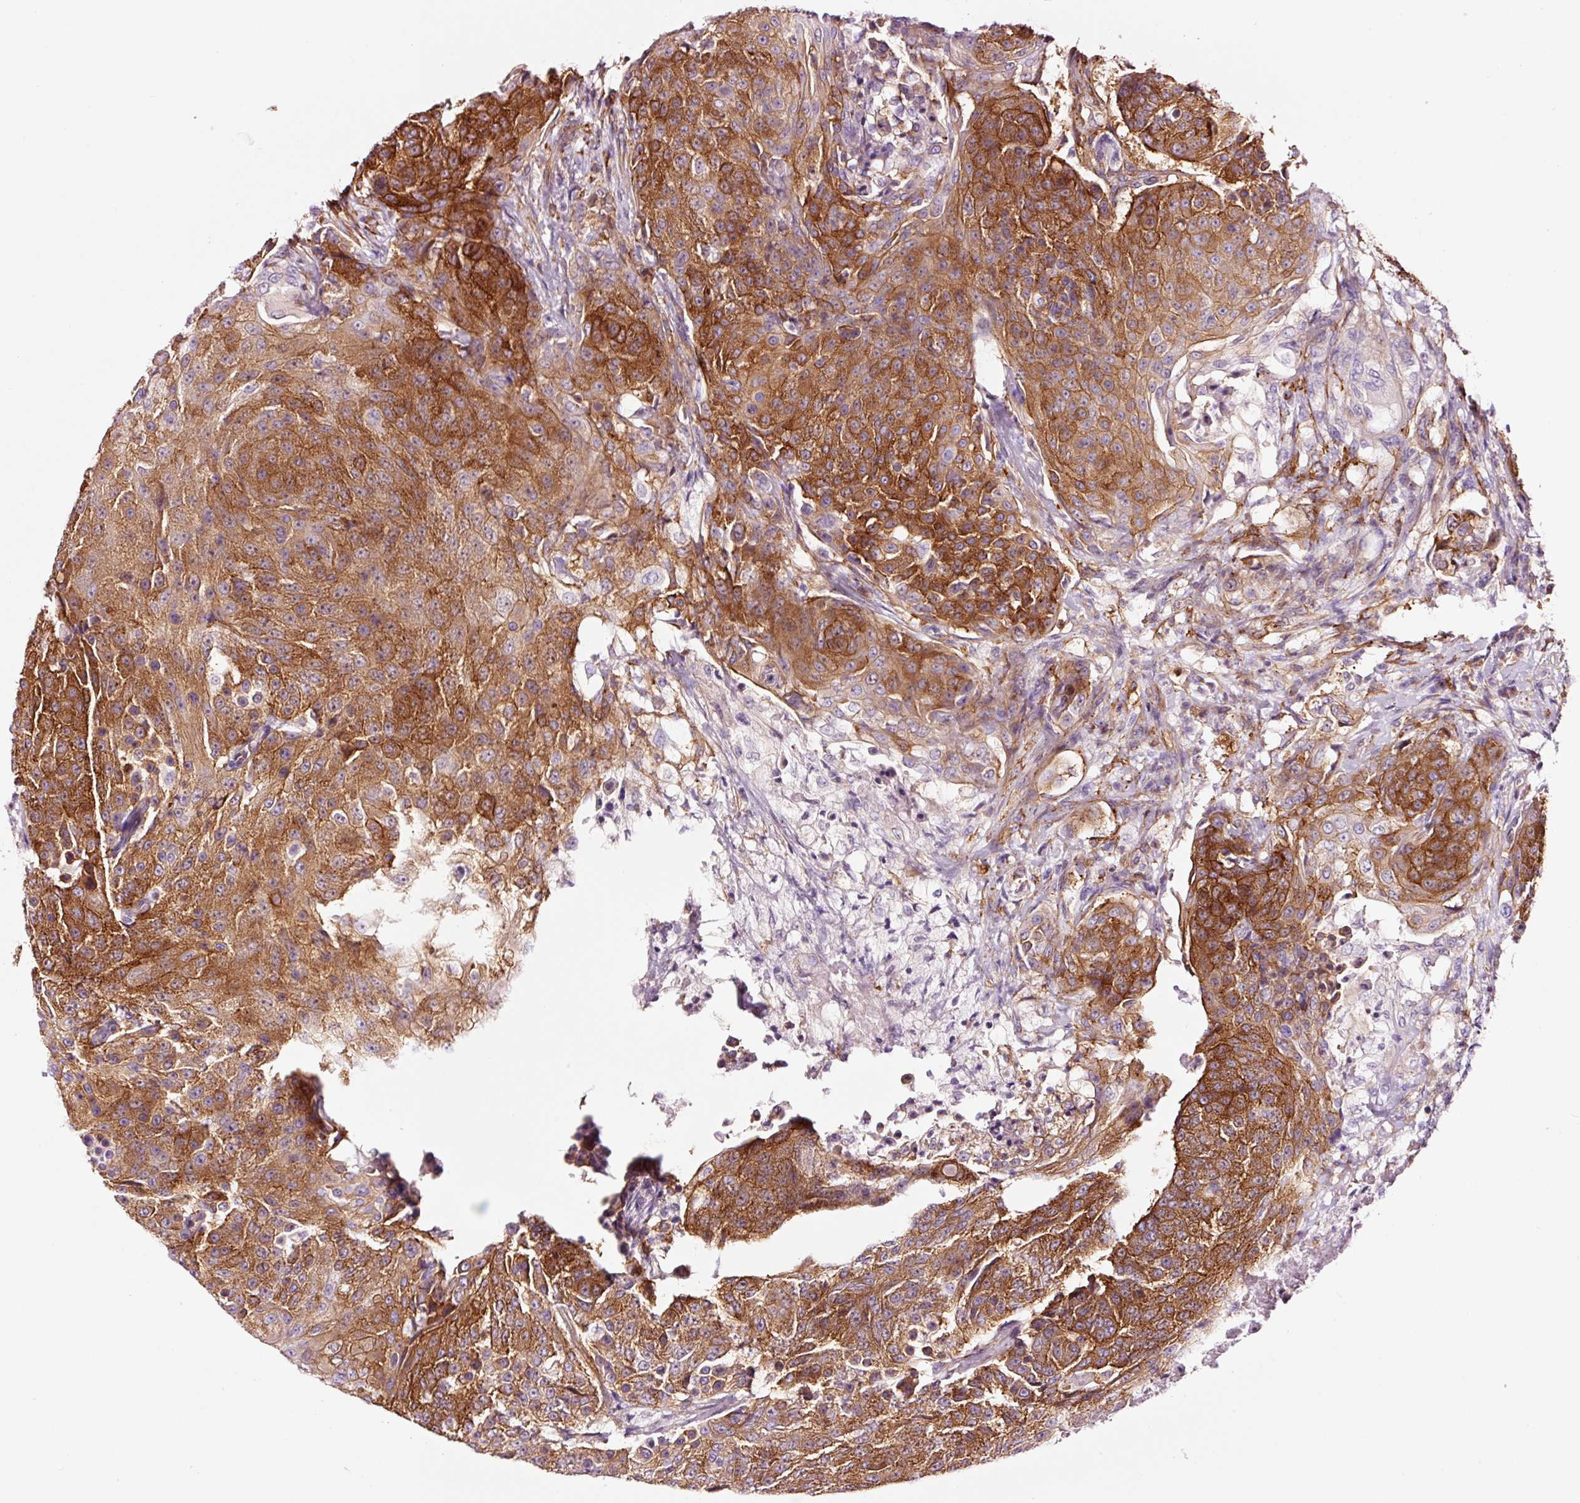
{"staining": {"intensity": "strong", "quantity": ">75%", "location": "cytoplasmic/membranous"}, "tissue": "urothelial cancer", "cell_type": "Tumor cells", "image_type": "cancer", "snomed": [{"axis": "morphology", "description": "Urothelial carcinoma, High grade"}, {"axis": "topography", "description": "Urinary bladder"}], "caption": "Human high-grade urothelial carcinoma stained with a protein marker exhibits strong staining in tumor cells.", "gene": "ADD3", "patient": {"sex": "female", "age": 63}}